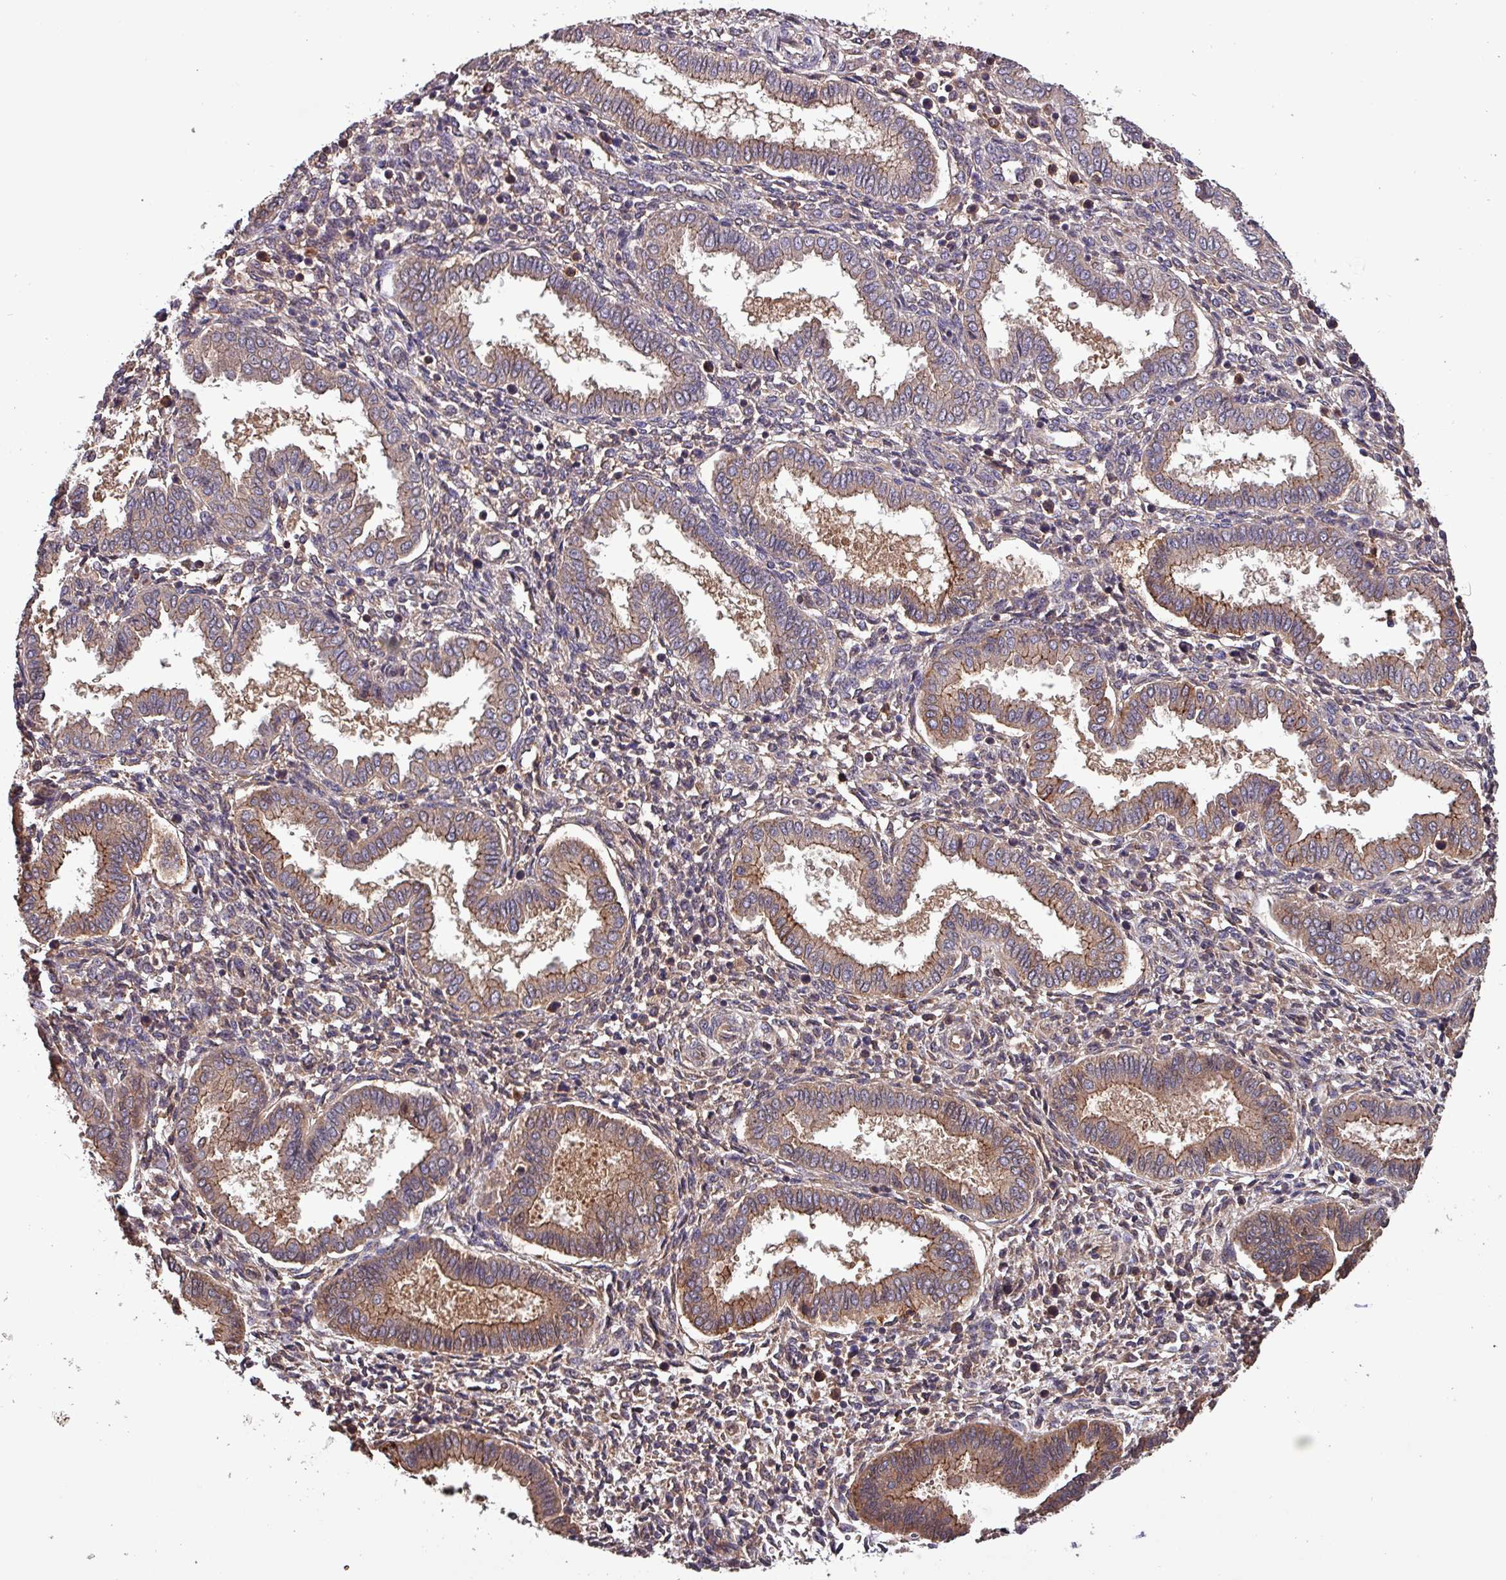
{"staining": {"intensity": "weak", "quantity": "25%-75%", "location": "cytoplasmic/membranous"}, "tissue": "endometrium", "cell_type": "Cells in endometrial stroma", "image_type": "normal", "snomed": [{"axis": "morphology", "description": "Normal tissue, NOS"}, {"axis": "topography", "description": "Endometrium"}], "caption": "A low amount of weak cytoplasmic/membranous expression is identified in about 25%-75% of cells in endometrial stroma in normal endometrium. The staining was performed using DAB to visualize the protein expression in brown, while the nuclei were stained in blue with hematoxylin (Magnification: 20x).", "gene": "PAFAH1B2", "patient": {"sex": "female", "age": 24}}